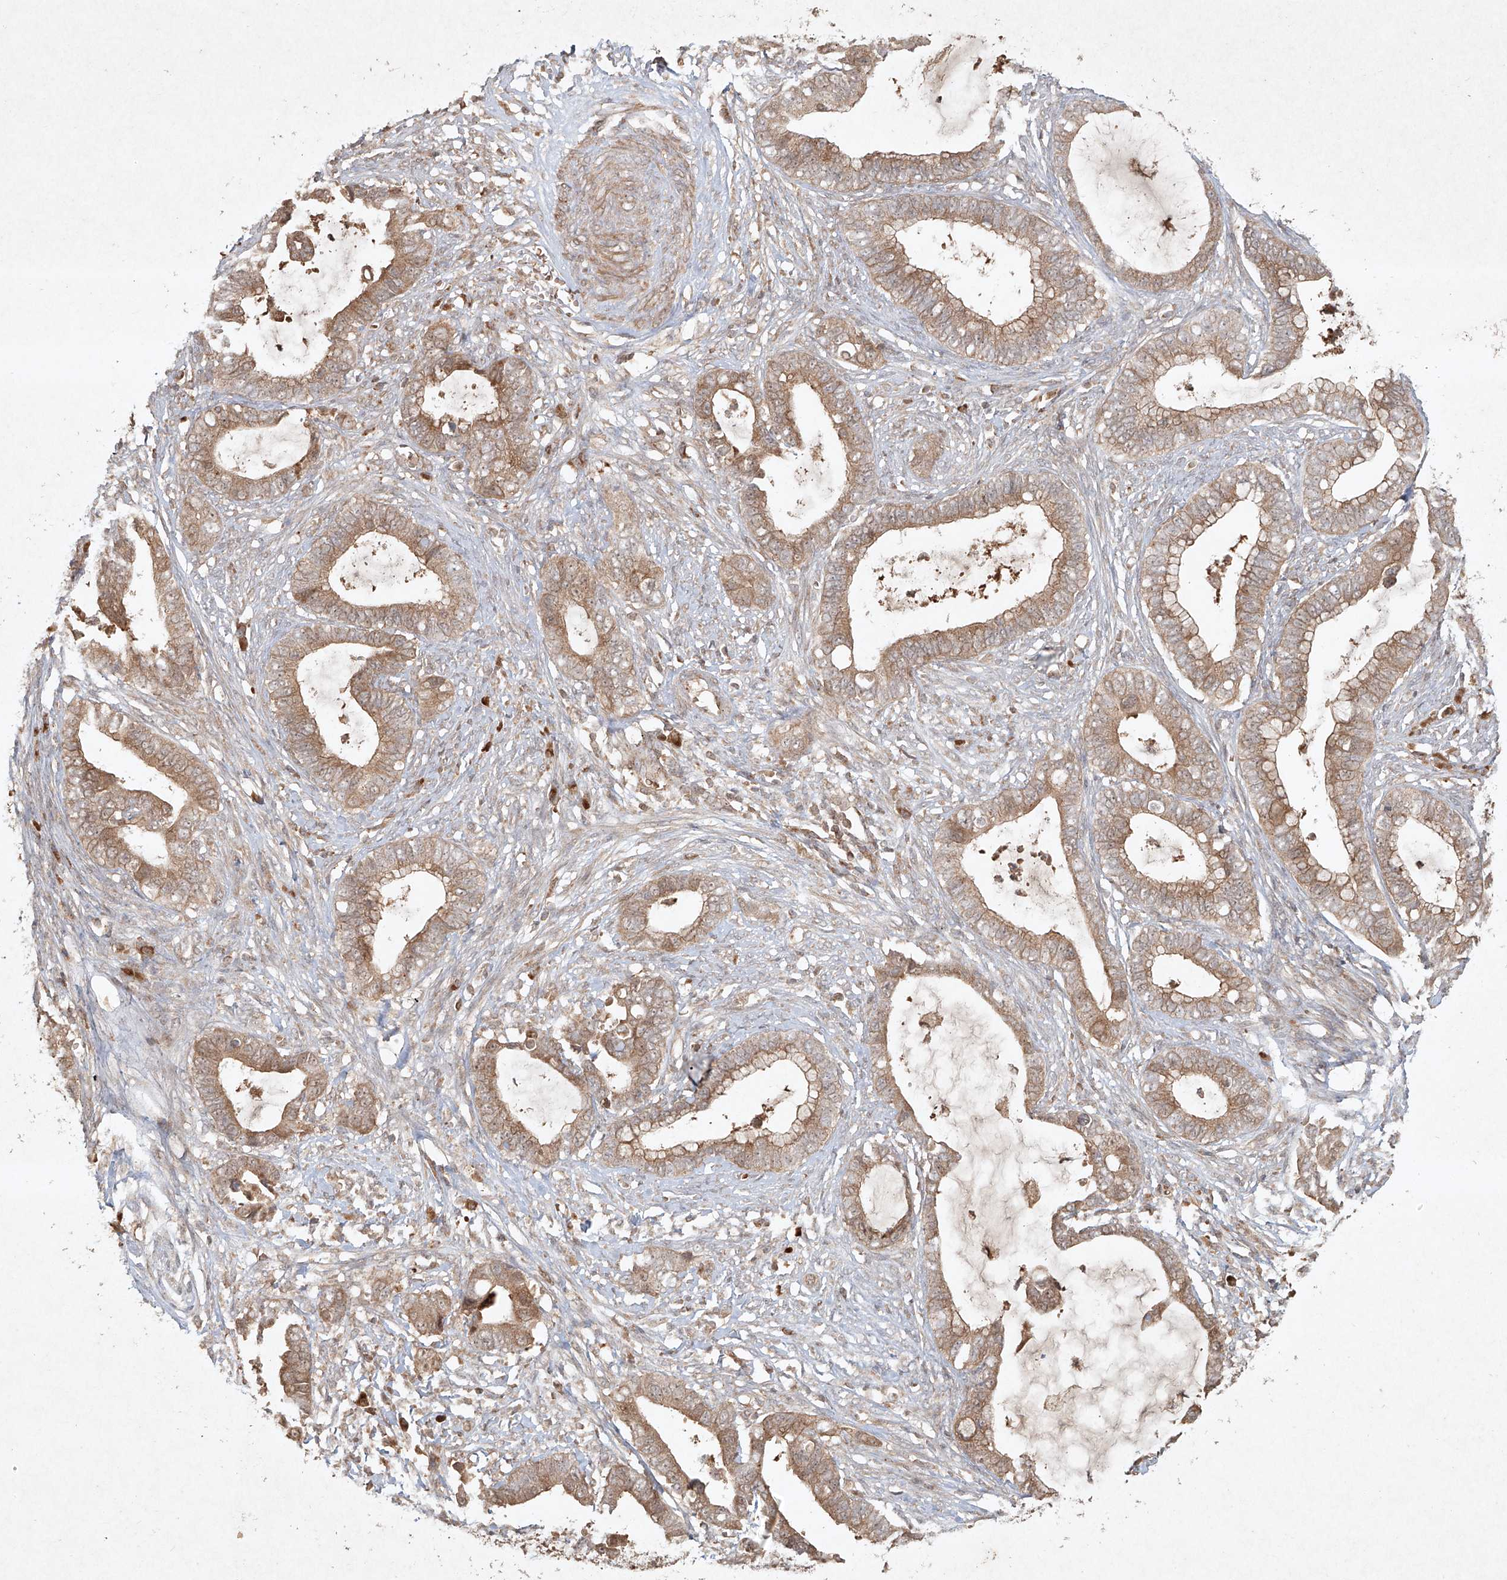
{"staining": {"intensity": "moderate", "quantity": ">75%", "location": "cytoplasmic/membranous"}, "tissue": "cervical cancer", "cell_type": "Tumor cells", "image_type": "cancer", "snomed": [{"axis": "morphology", "description": "Adenocarcinoma, NOS"}, {"axis": "topography", "description": "Cervix"}], "caption": "Brown immunohistochemical staining in cervical cancer (adenocarcinoma) displays moderate cytoplasmic/membranous expression in about >75% of tumor cells. The protein of interest is shown in brown color, while the nuclei are stained blue.", "gene": "CYYR1", "patient": {"sex": "female", "age": 44}}